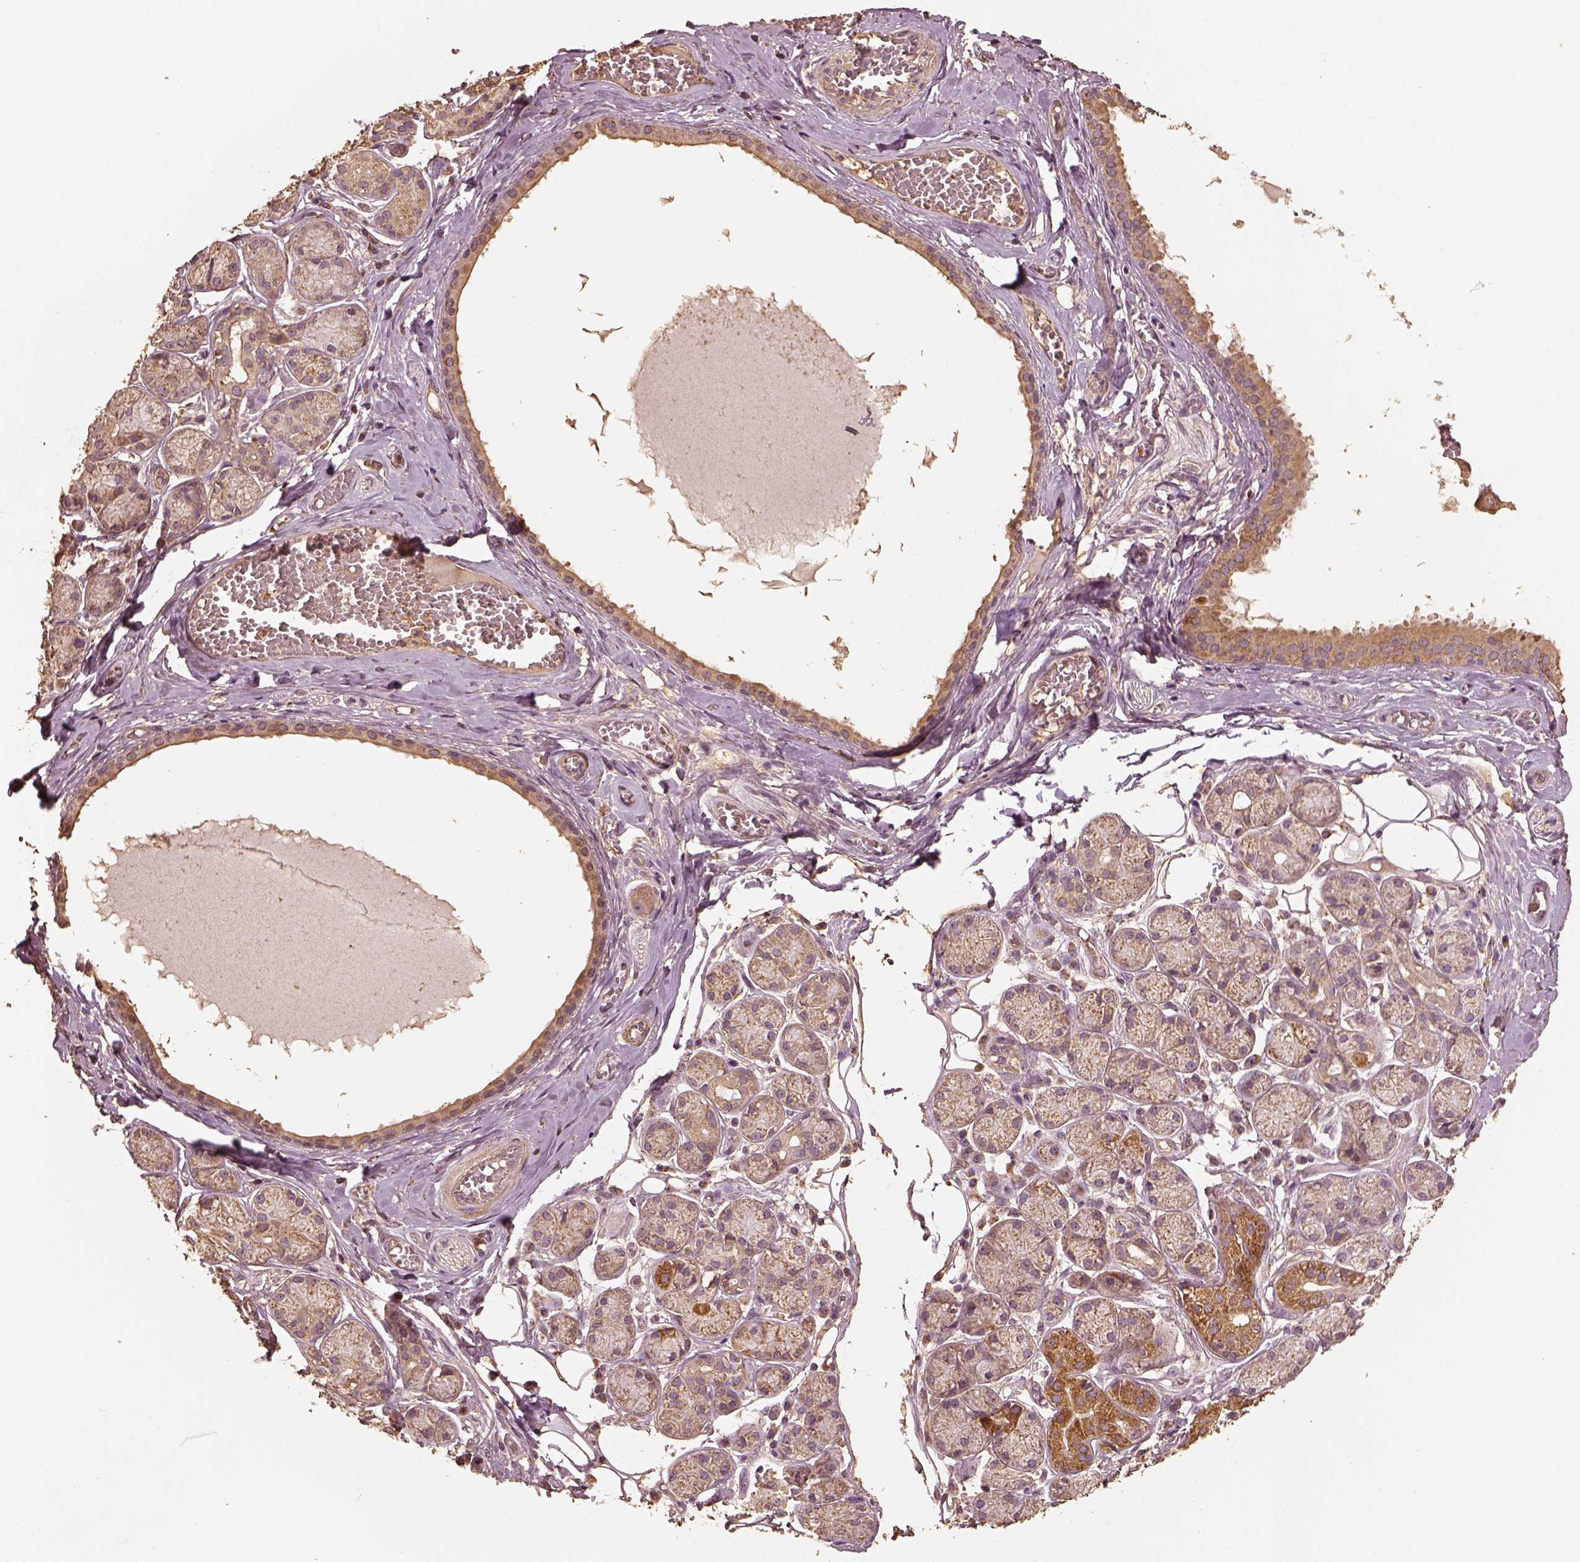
{"staining": {"intensity": "moderate", "quantity": "<25%", "location": "cytoplasmic/membranous"}, "tissue": "salivary gland", "cell_type": "Glandular cells", "image_type": "normal", "snomed": [{"axis": "morphology", "description": "Normal tissue, NOS"}, {"axis": "topography", "description": "Salivary gland"}, {"axis": "topography", "description": "Peripheral nerve tissue"}], "caption": "Protein staining of benign salivary gland demonstrates moderate cytoplasmic/membranous expression in approximately <25% of glandular cells. Nuclei are stained in blue.", "gene": "PTGES2", "patient": {"sex": "male", "age": 71}}